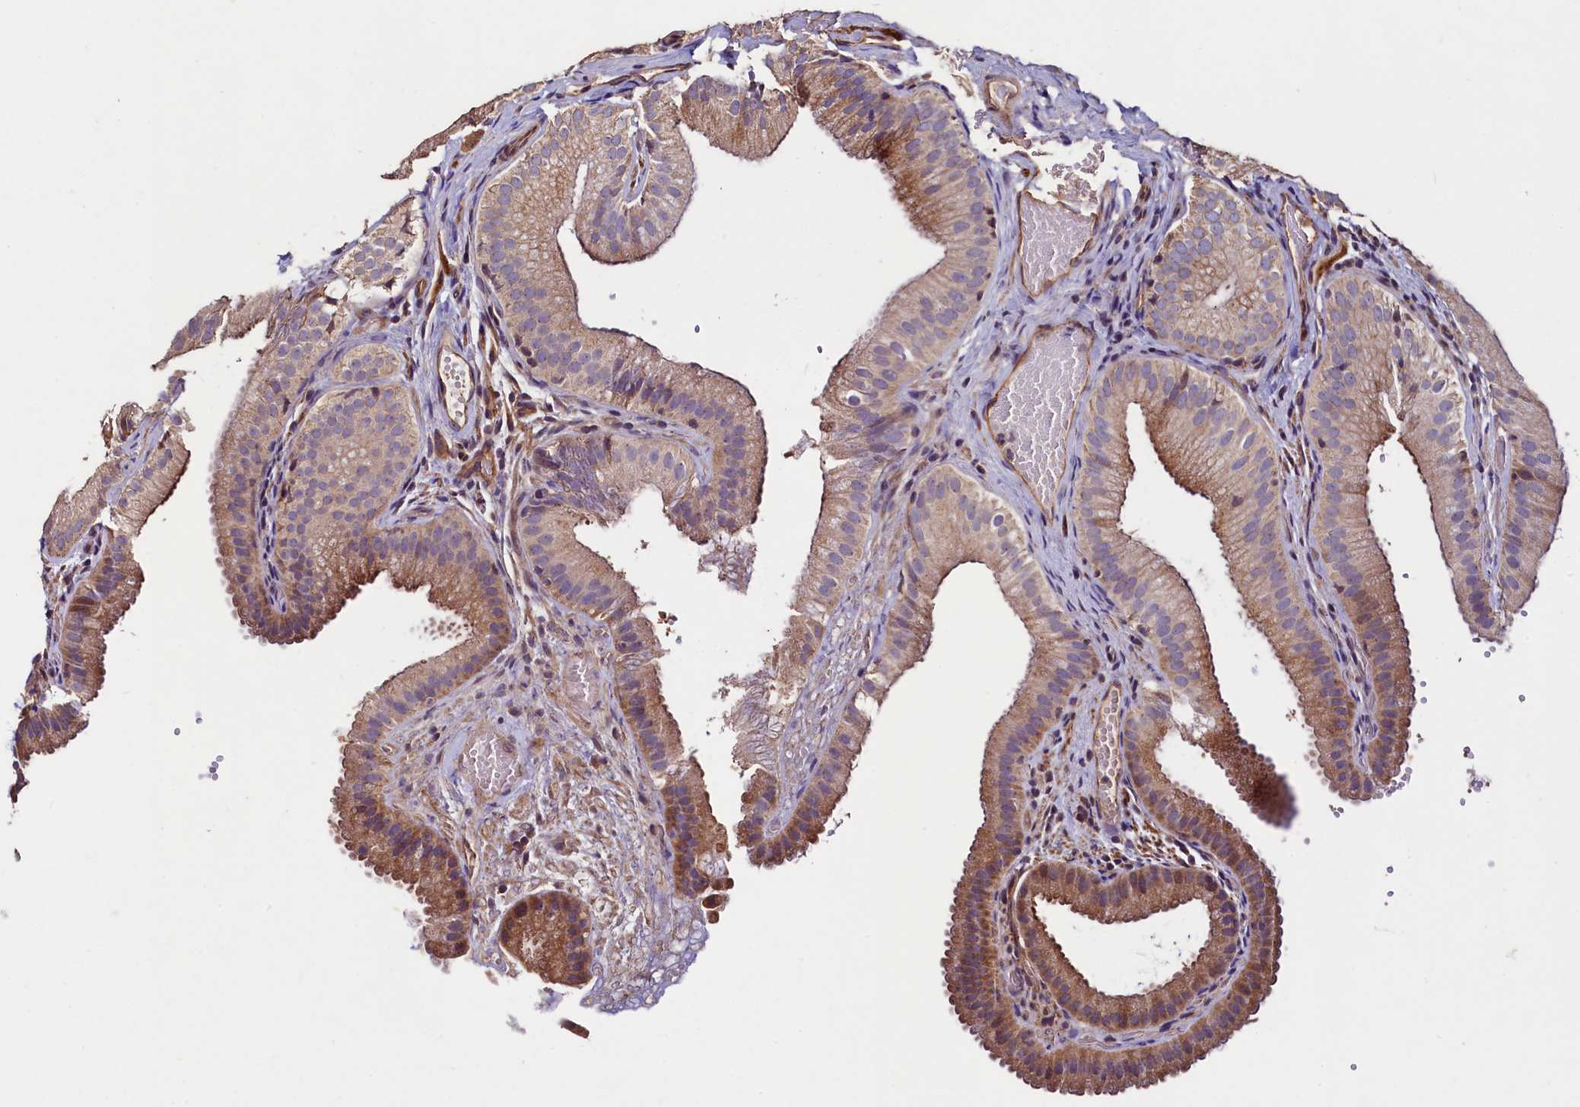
{"staining": {"intensity": "moderate", "quantity": "25%-75%", "location": "cytoplasmic/membranous"}, "tissue": "gallbladder", "cell_type": "Glandular cells", "image_type": "normal", "snomed": [{"axis": "morphology", "description": "Normal tissue, NOS"}, {"axis": "topography", "description": "Gallbladder"}], "caption": "Moderate cytoplasmic/membranous staining for a protein is identified in about 25%-75% of glandular cells of benign gallbladder using immunohistochemistry.", "gene": "PALM", "patient": {"sex": "female", "age": 30}}